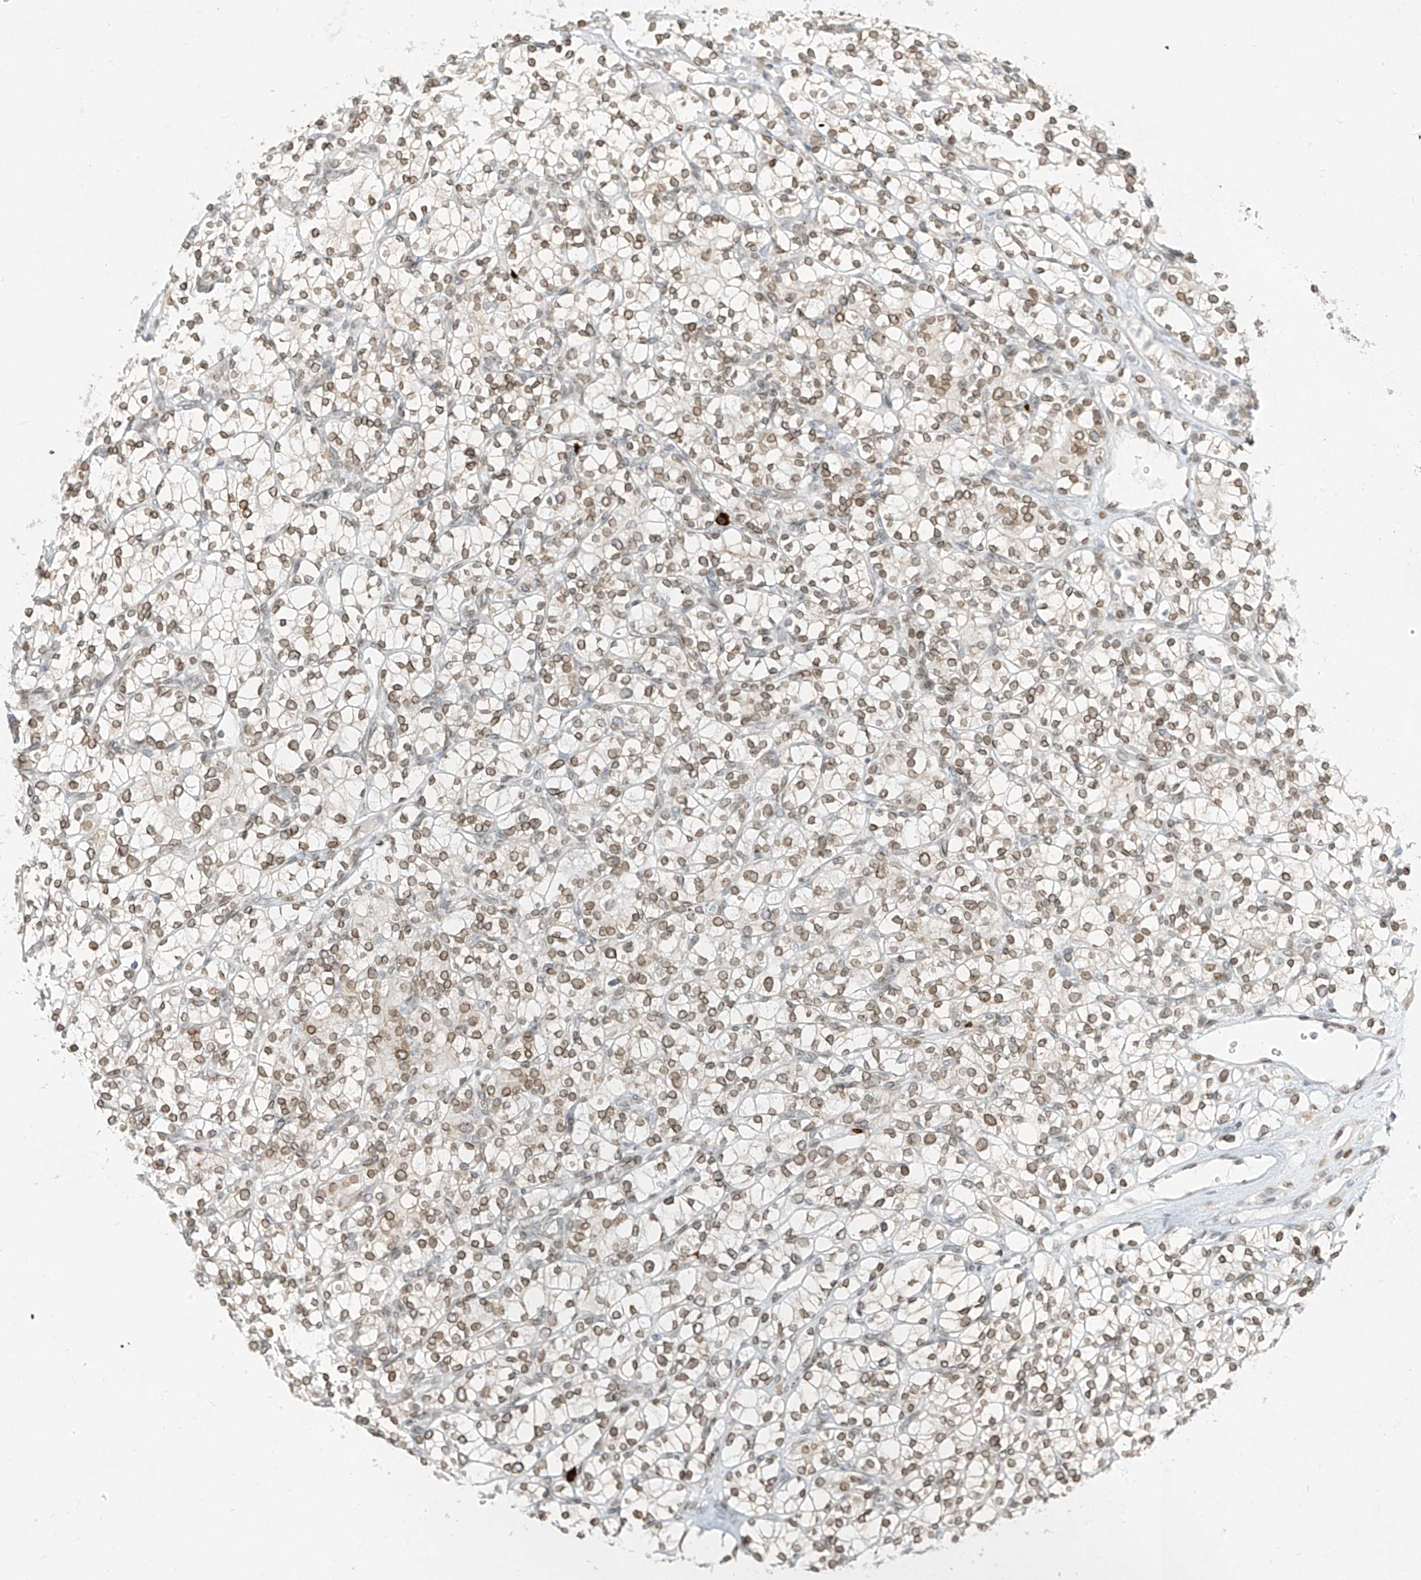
{"staining": {"intensity": "moderate", "quantity": ">75%", "location": "cytoplasmic/membranous,nuclear"}, "tissue": "renal cancer", "cell_type": "Tumor cells", "image_type": "cancer", "snomed": [{"axis": "morphology", "description": "Adenocarcinoma, NOS"}, {"axis": "topography", "description": "Kidney"}], "caption": "A brown stain highlights moderate cytoplasmic/membranous and nuclear positivity of a protein in renal cancer tumor cells. Using DAB (3,3'-diaminobenzidine) (brown) and hematoxylin (blue) stains, captured at high magnification using brightfield microscopy.", "gene": "SAMD15", "patient": {"sex": "male", "age": 77}}